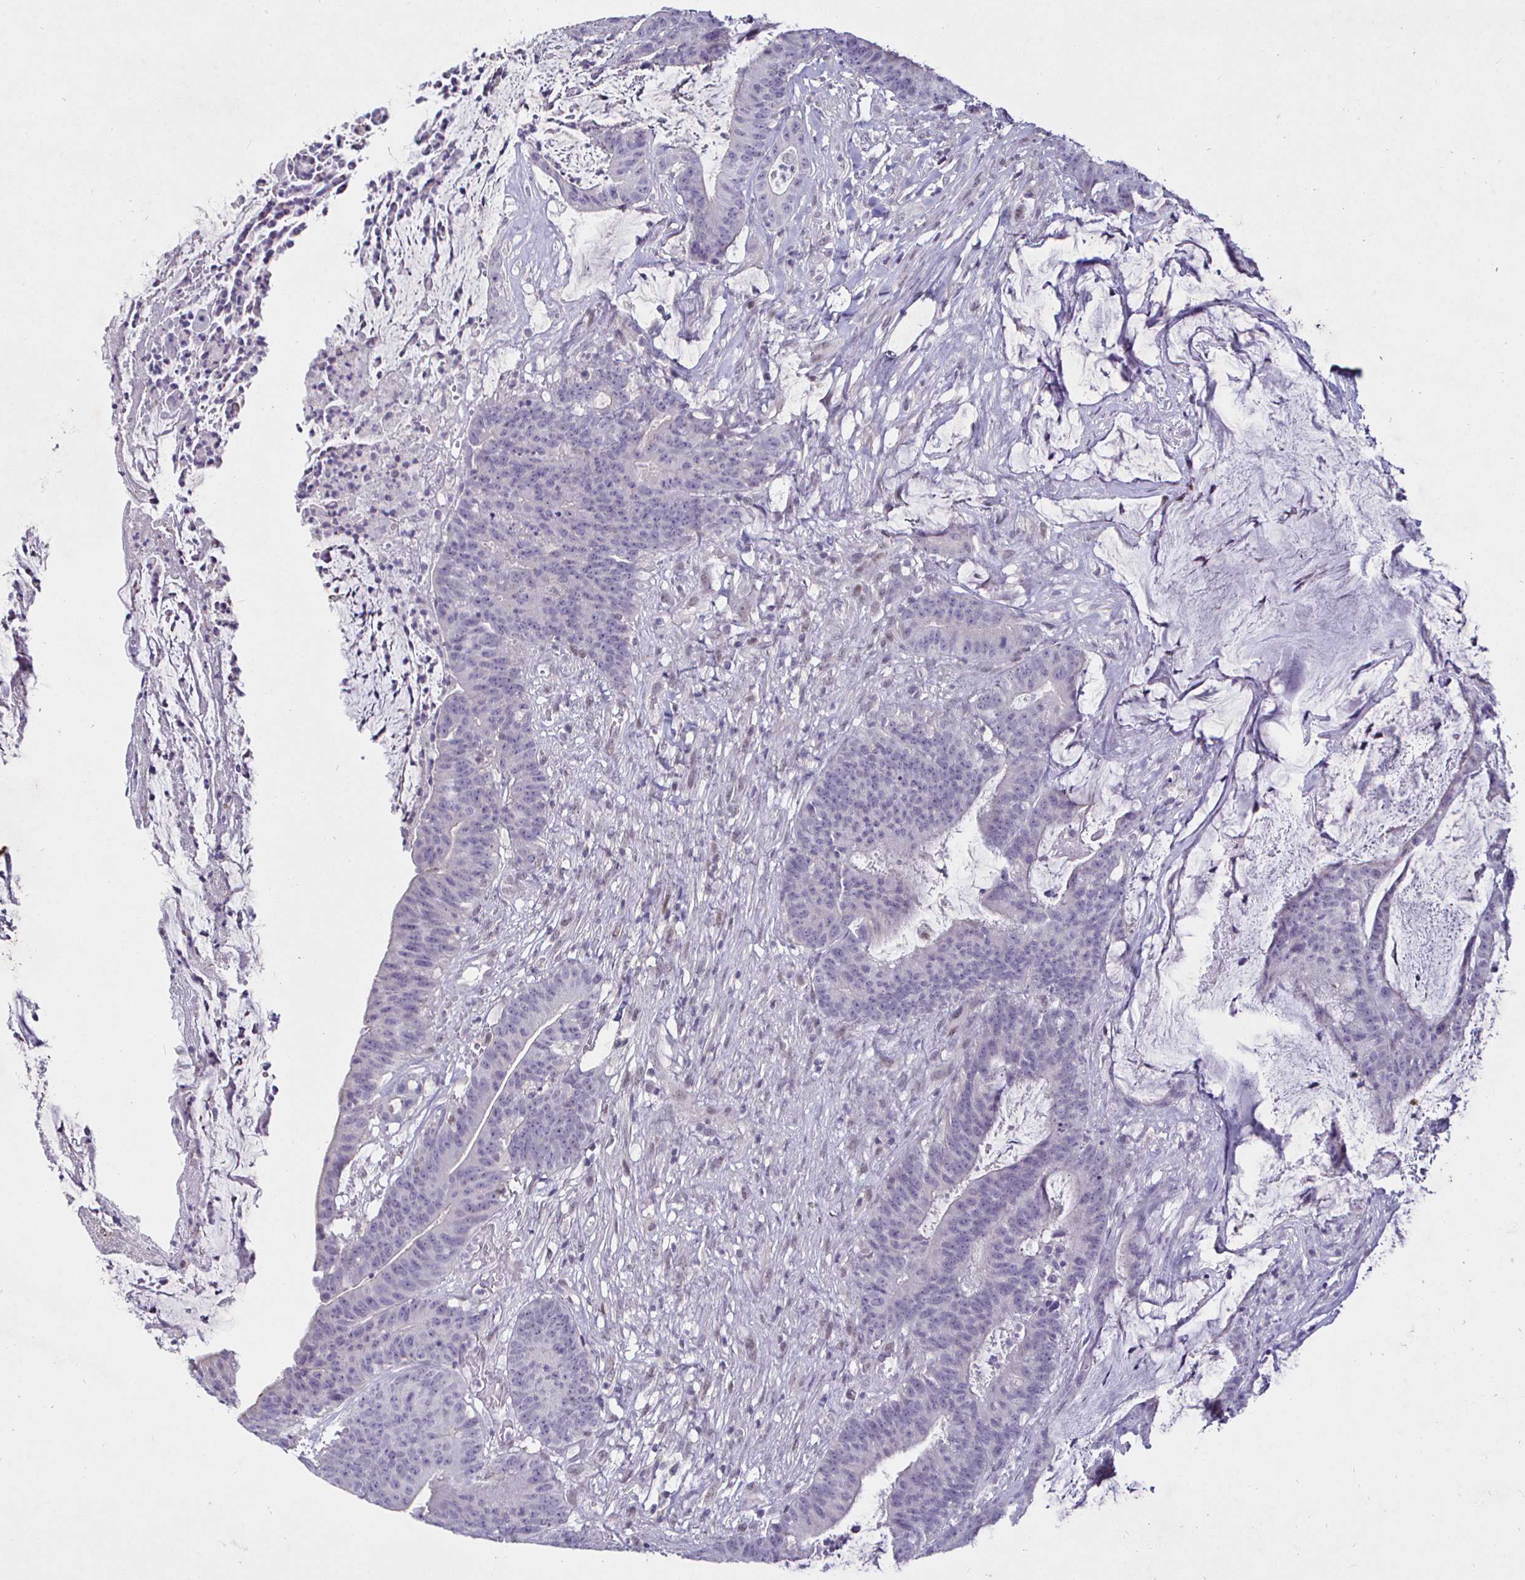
{"staining": {"intensity": "negative", "quantity": "none", "location": "none"}, "tissue": "colorectal cancer", "cell_type": "Tumor cells", "image_type": "cancer", "snomed": [{"axis": "morphology", "description": "Adenocarcinoma, NOS"}, {"axis": "topography", "description": "Colon"}], "caption": "A high-resolution micrograph shows immunohistochemistry staining of adenocarcinoma (colorectal), which exhibits no significant expression in tumor cells. (DAB IHC, high magnification).", "gene": "MLH1", "patient": {"sex": "female", "age": 78}}